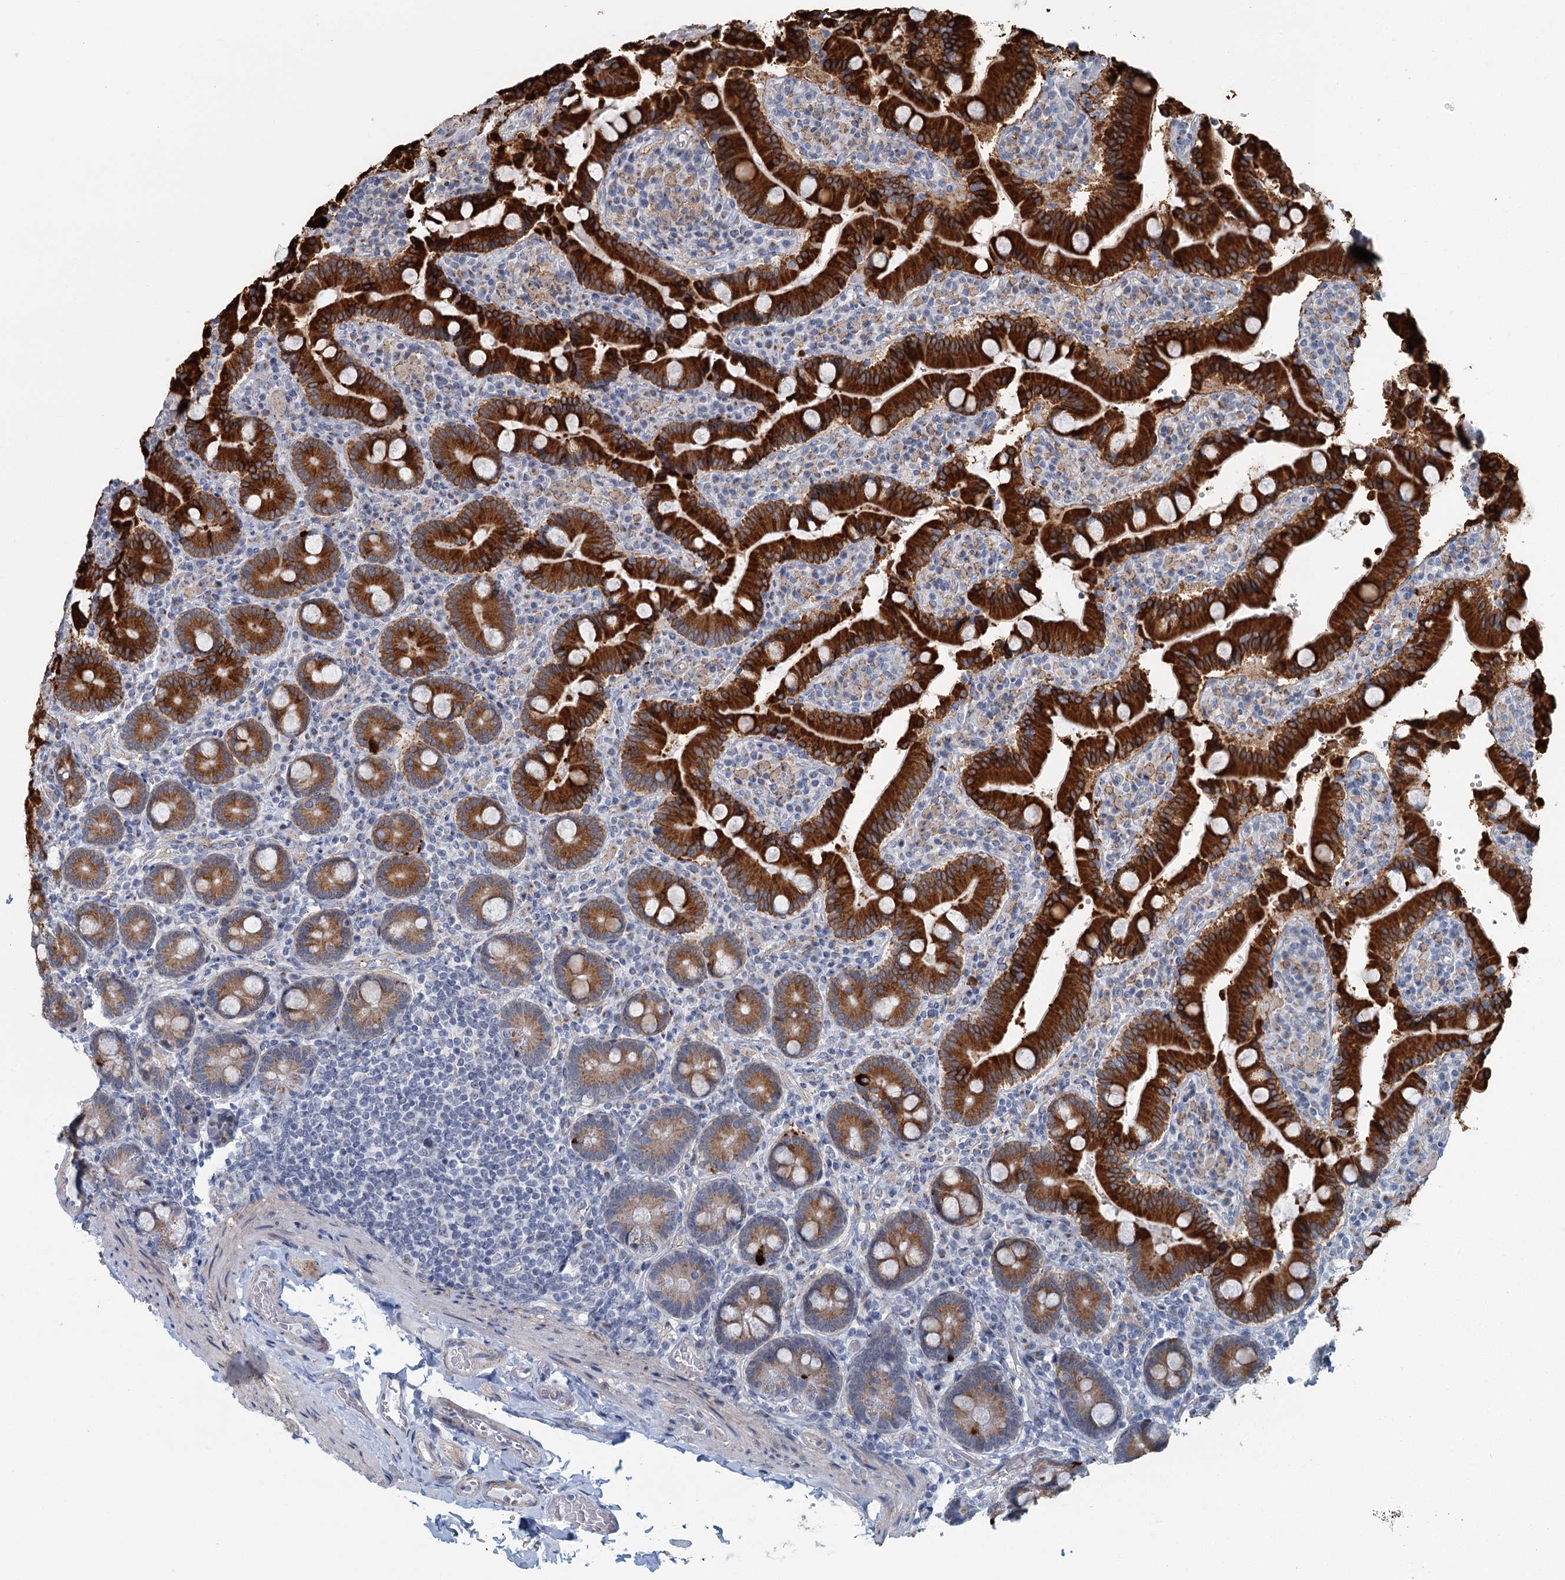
{"staining": {"intensity": "strong", "quantity": ">75%", "location": "cytoplasmic/membranous"}, "tissue": "duodenum", "cell_type": "Glandular cells", "image_type": "normal", "snomed": [{"axis": "morphology", "description": "Normal tissue, NOS"}, {"axis": "topography", "description": "Duodenum"}], "caption": "This photomicrograph shows normal duodenum stained with immunohistochemistry (IHC) to label a protein in brown. The cytoplasmic/membranous of glandular cells show strong positivity for the protein. Nuclei are counter-stained blue.", "gene": "ZNF527", "patient": {"sex": "female", "age": 62}}